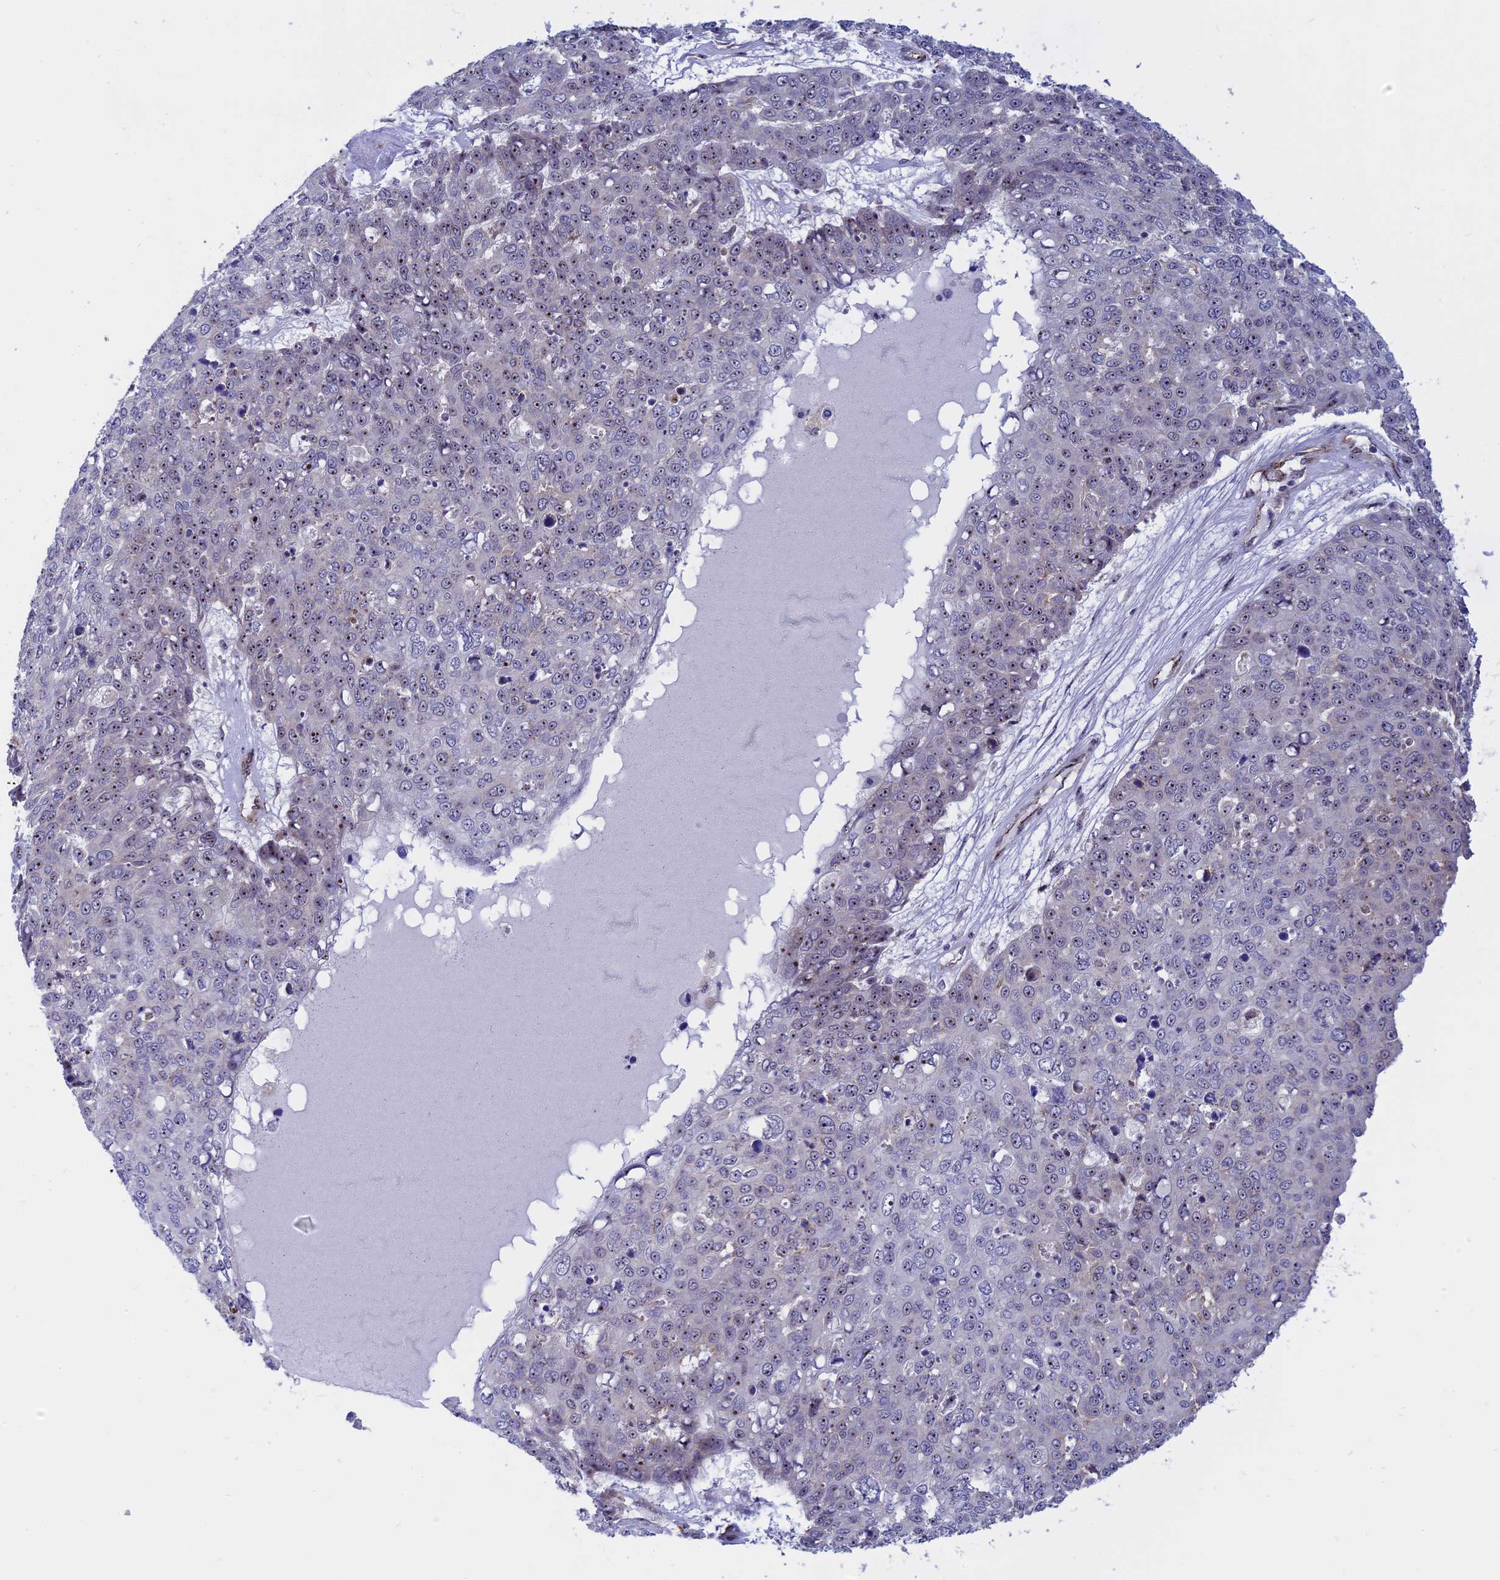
{"staining": {"intensity": "weak", "quantity": "25%-75%", "location": "nuclear"}, "tissue": "skin cancer", "cell_type": "Tumor cells", "image_type": "cancer", "snomed": [{"axis": "morphology", "description": "Squamous cell carcinoma, NOS"}, {"axis": "topography", "description": "Skin"}], "caption": "Protein analysis of squamous cell carcinoma (skin) tissue exhibits weak nuclear staining in about 25%-75% of tumor cells.", "gene": "DBNDD1", "patient": {"sex": "male", "age": 71}}